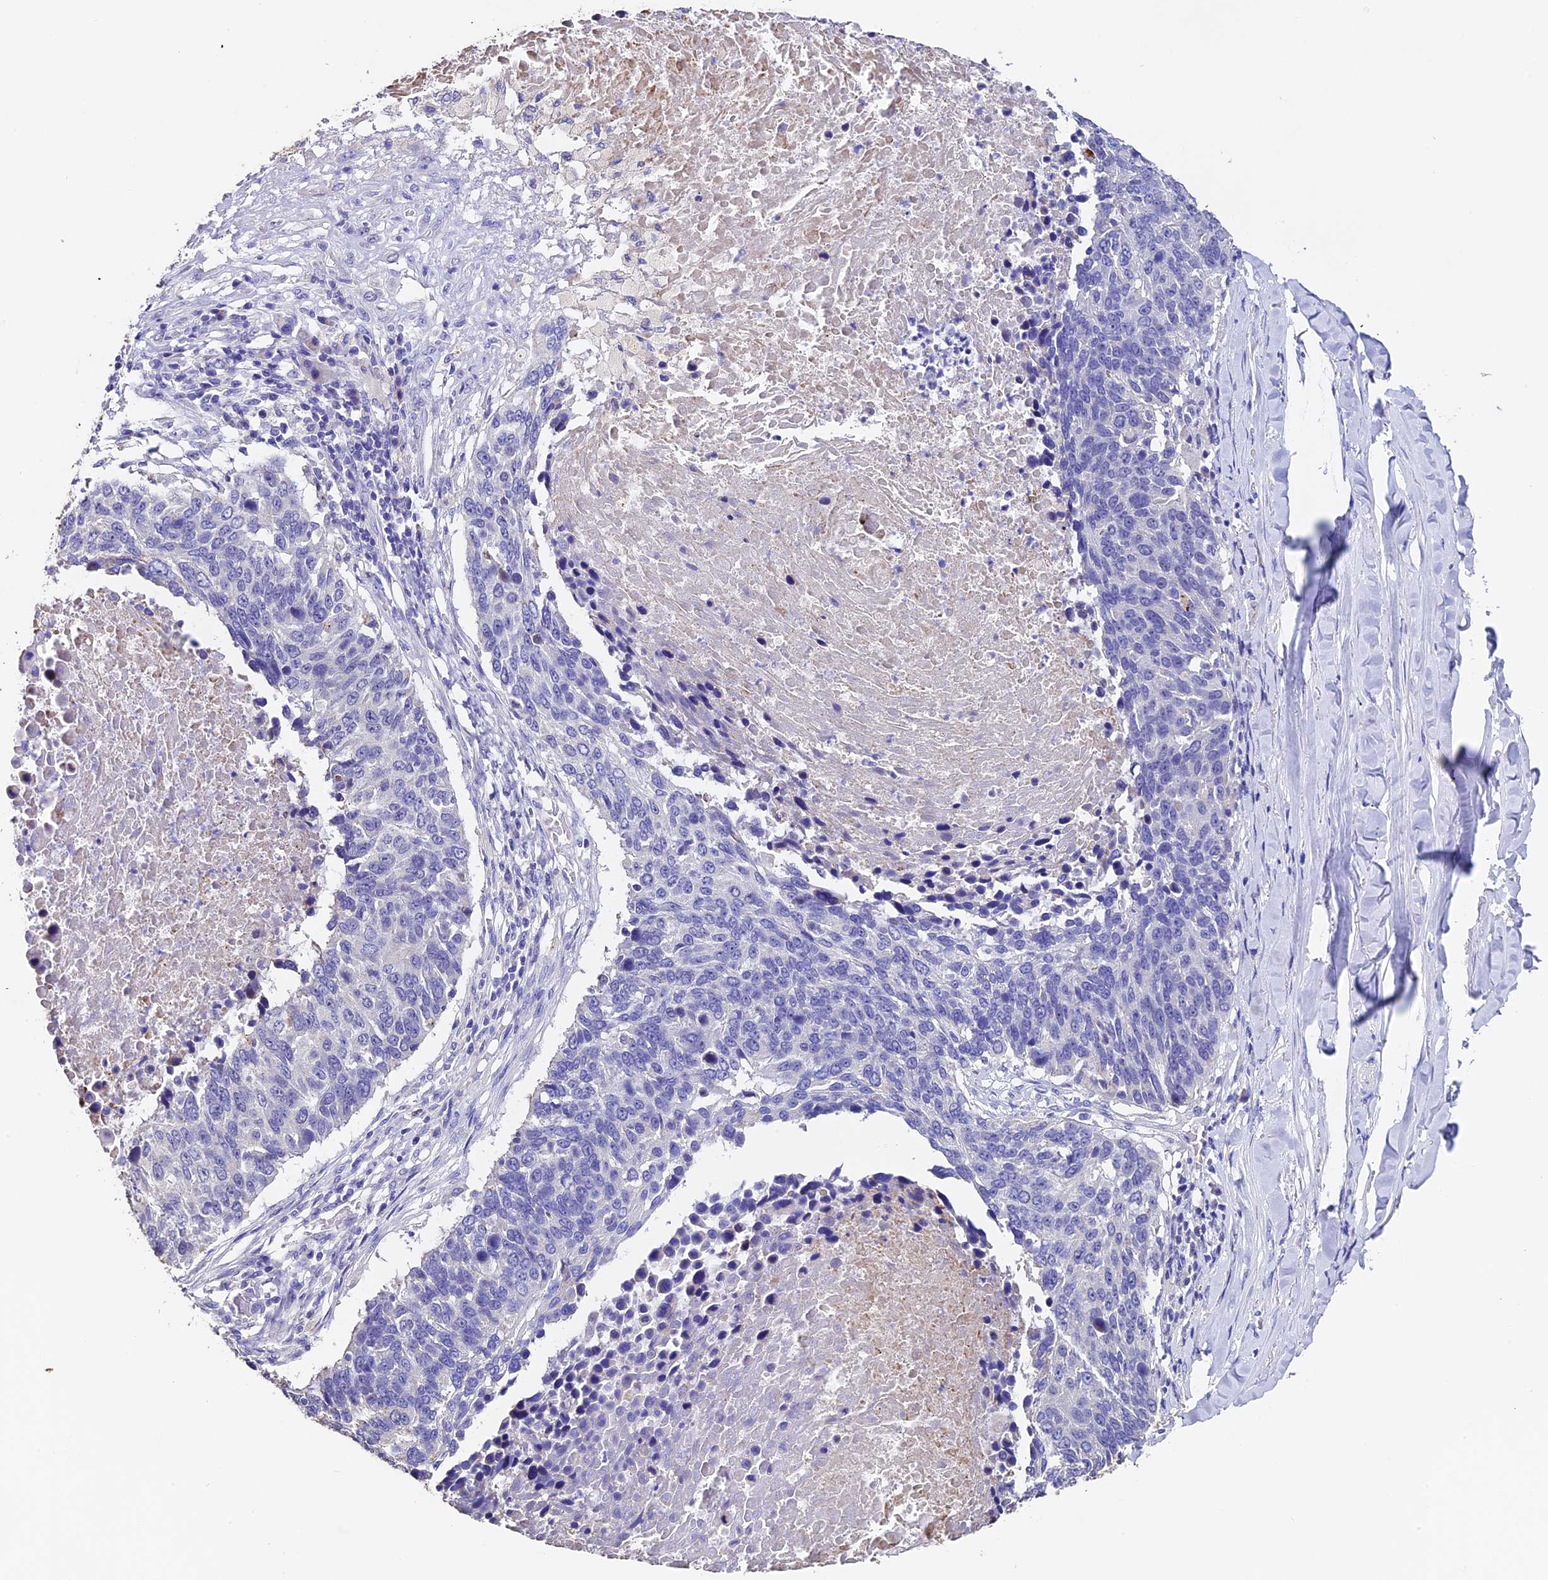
{"staining": {"intensity": "negative", "quantity": "none", "location": "none"}, "tissue": "lung cancer", "cell_type": "Tumor cells", "image_type": "cancer", "snomed": [{"axis": "morphology", "description": "Normal tissue, NOS"}, {"axis": "morphology", "description": "Squamous cell carcinoma, NOS"}, {"axis": "topography", "description": "Lymph node"}, {"axis": "topography", "description": "Lung"}], "caption": "An immunohistochemistry photomicrograph of lung squamous cell carcinoma is shown. There is no staining in tumor cells of lung squamous cell carcinoma.", "gene": "FBXW9", "patient": {"sex": "male", "age": 66}}